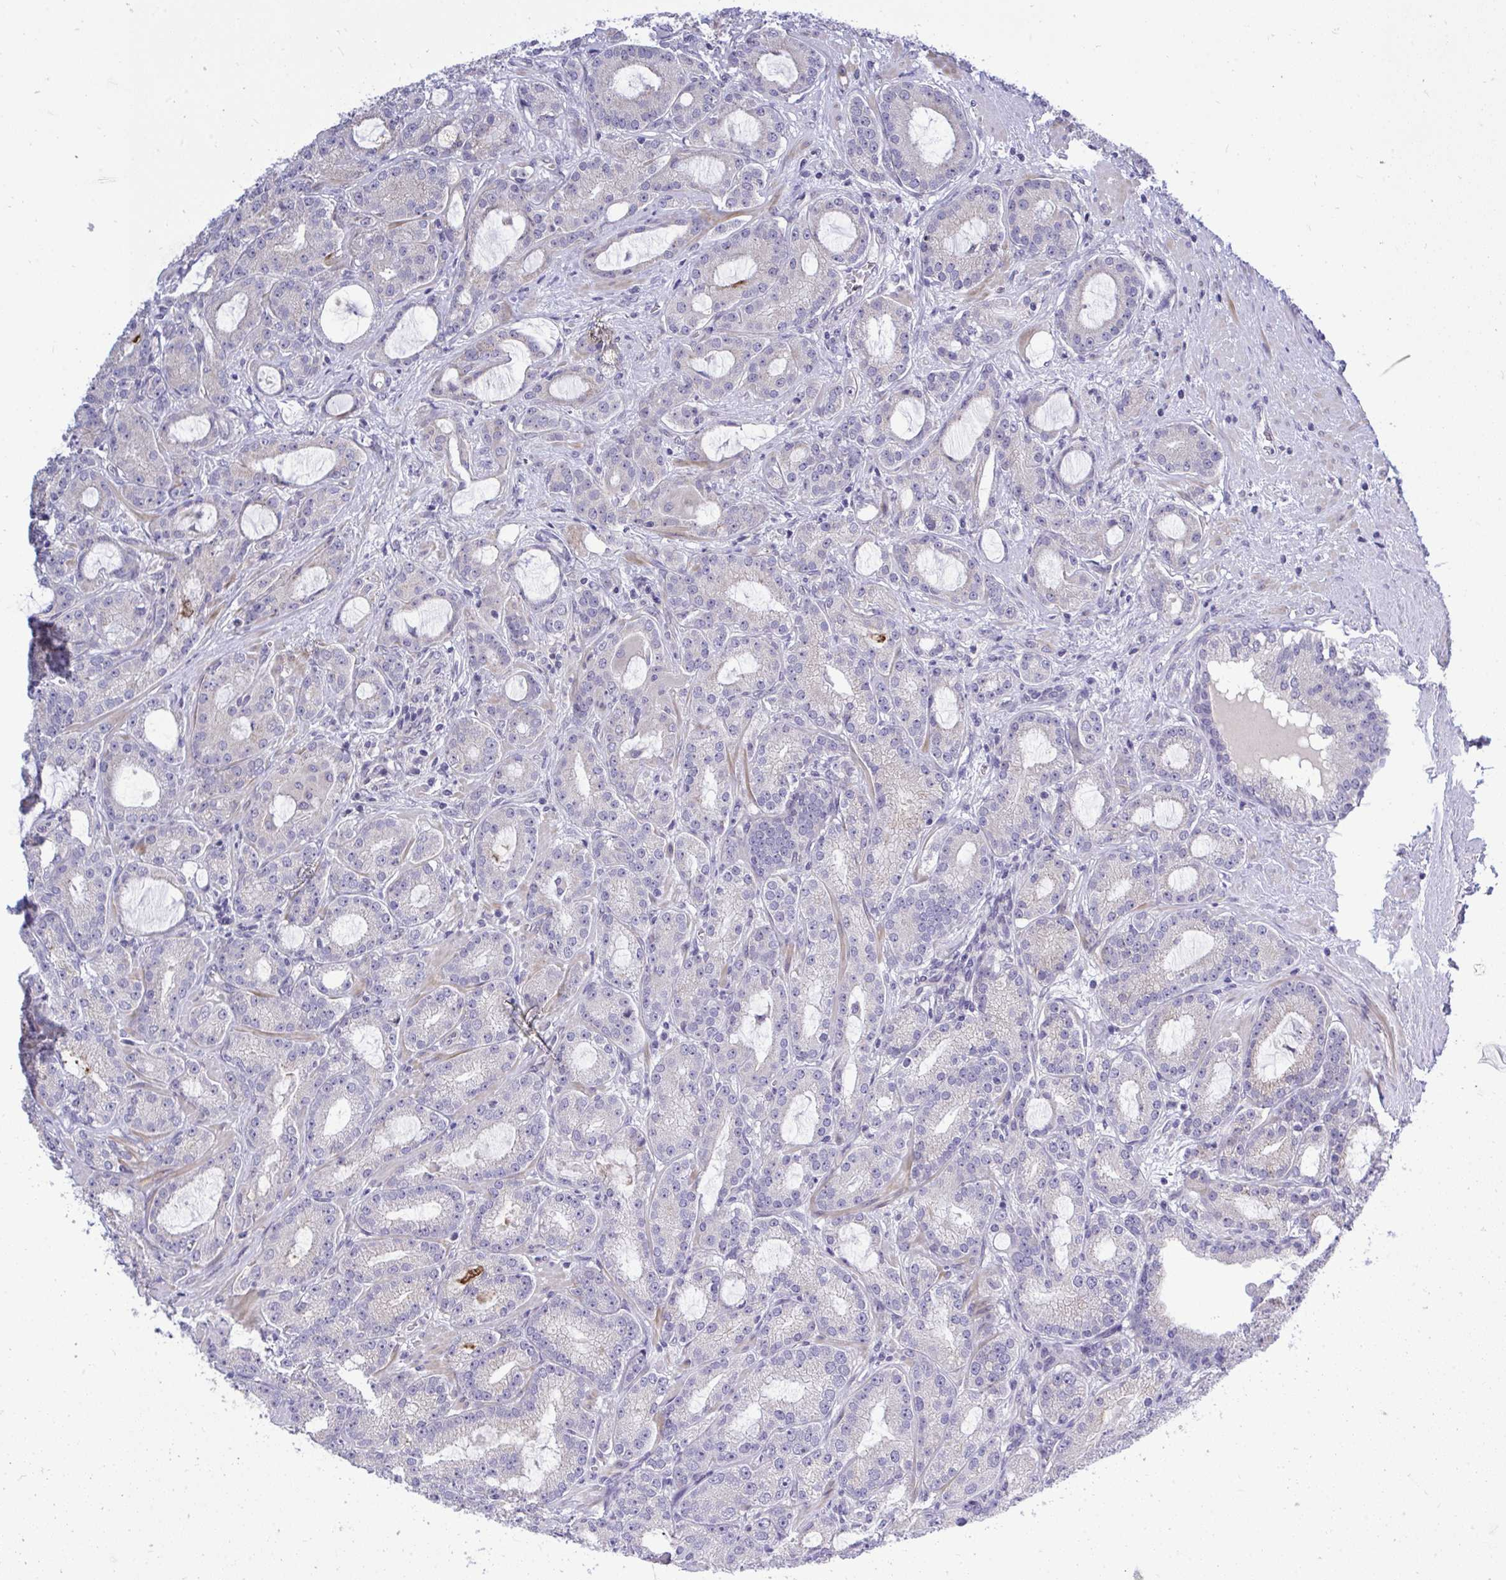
{"staining": {"intensity": "negative", "quantity": "none", "location": "none"}, "tissue": "prostate cancer", "cell_type": "Tumor cells", "image_type": "cancer", "snomed": [{"axis": "morphology", "description": "Adenocarcinoma, High grade"}, {"axis": "topography", "description": "Prostate"}], "caption": "This is a image of immunohistochemistry staining of high-grade adenocarcinoma (prostate), which shows no positivity in tumor cells.", "gene": "HMBOX1", "patient": {"sex": "male", "age": 65}}